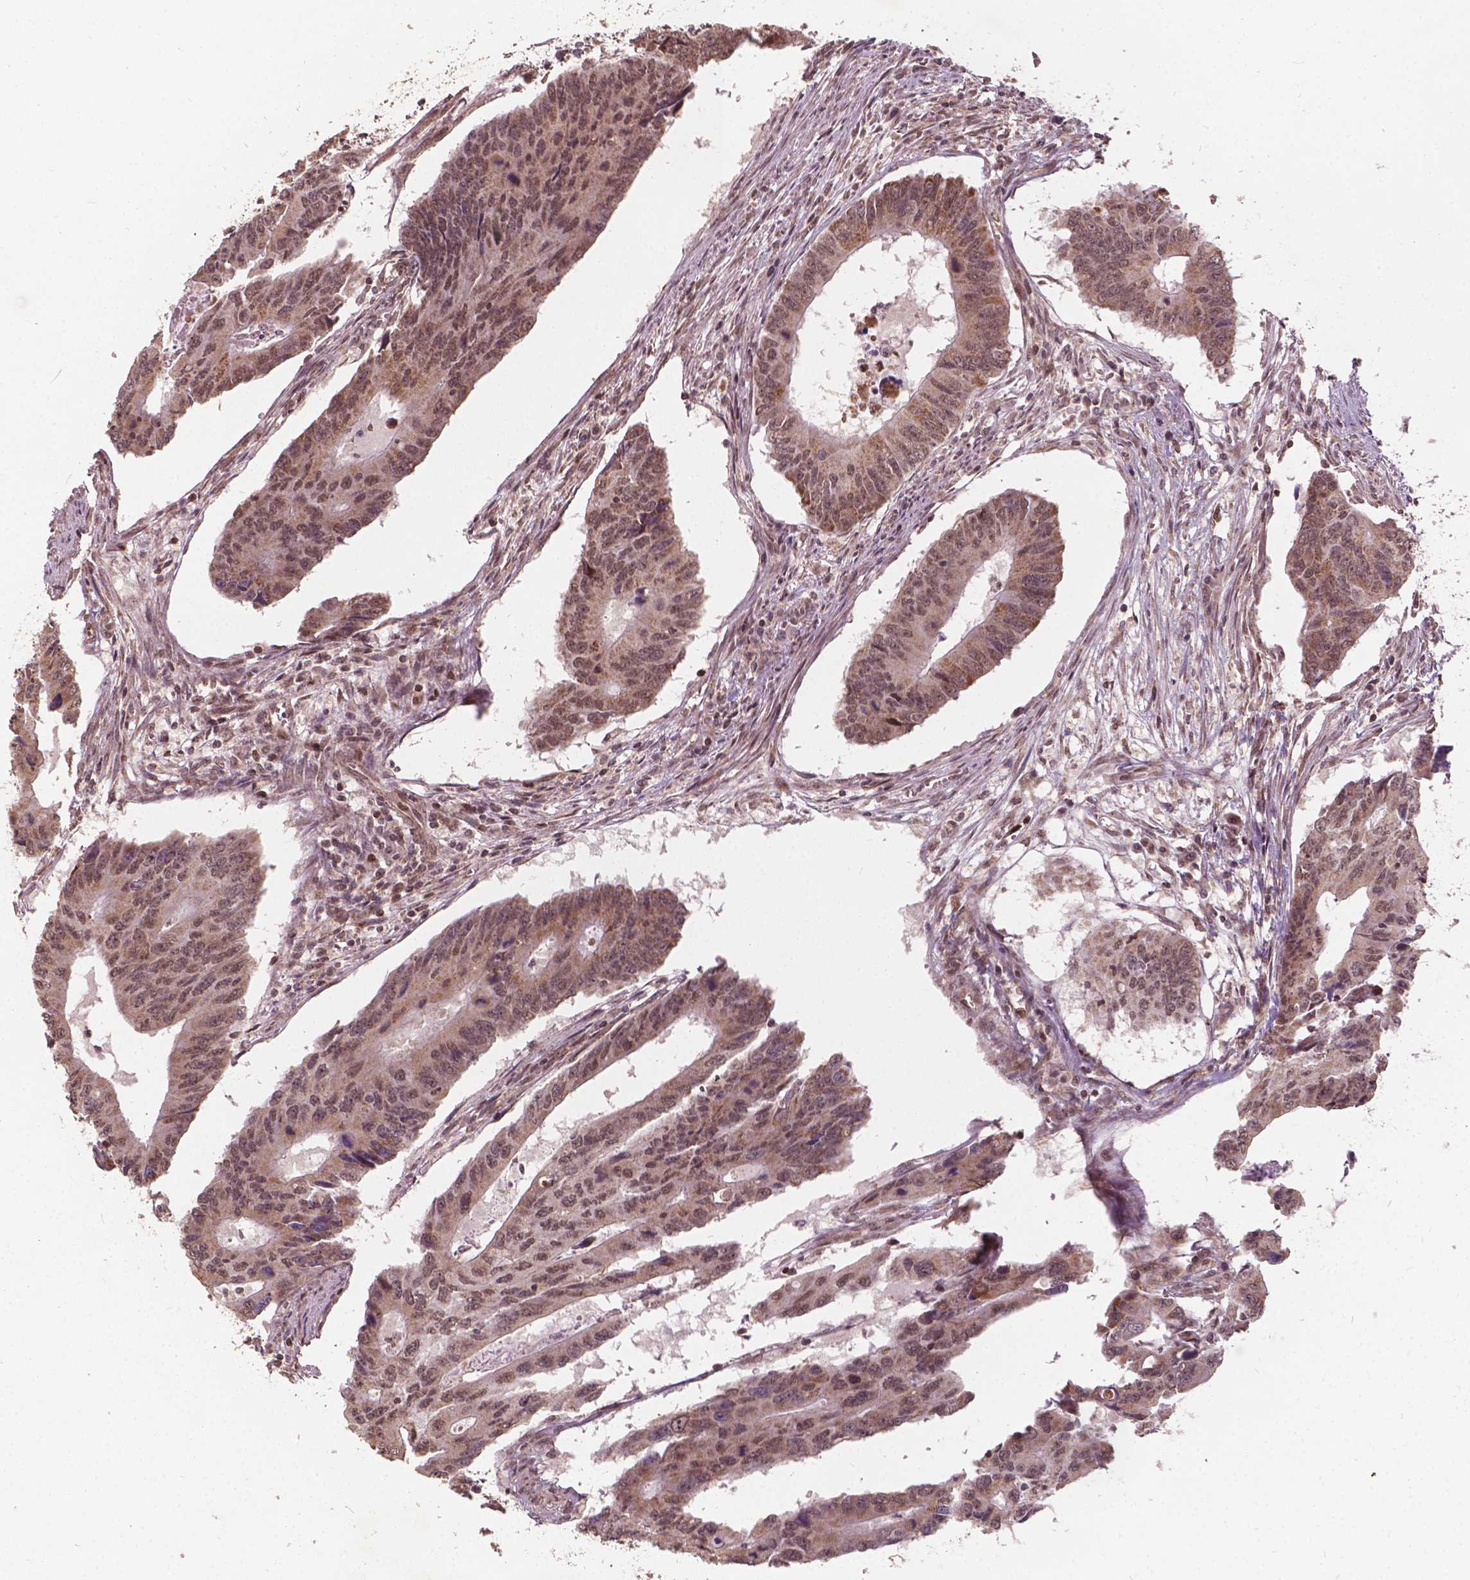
{"staining": {"intensity": "moderate", "quantity": "25%-75%", "location": "nuclear"}, "tissue": "colorectal cancer", "cell_type": "Tumor cells", "image_type": "cancer", "snomed": [{"axis": "morphology", "description": "Adenocarcinoma, NOS"}, {"axis": "topography", "description": "Colon"}], "caption": "Colorectal cancer stained for a protein (brown) shows moderate nuclear positive positivity in about 25%-75% of tumor cells.", "gene": "GPS2", "patient": {"sex": "male", "age": 53}}